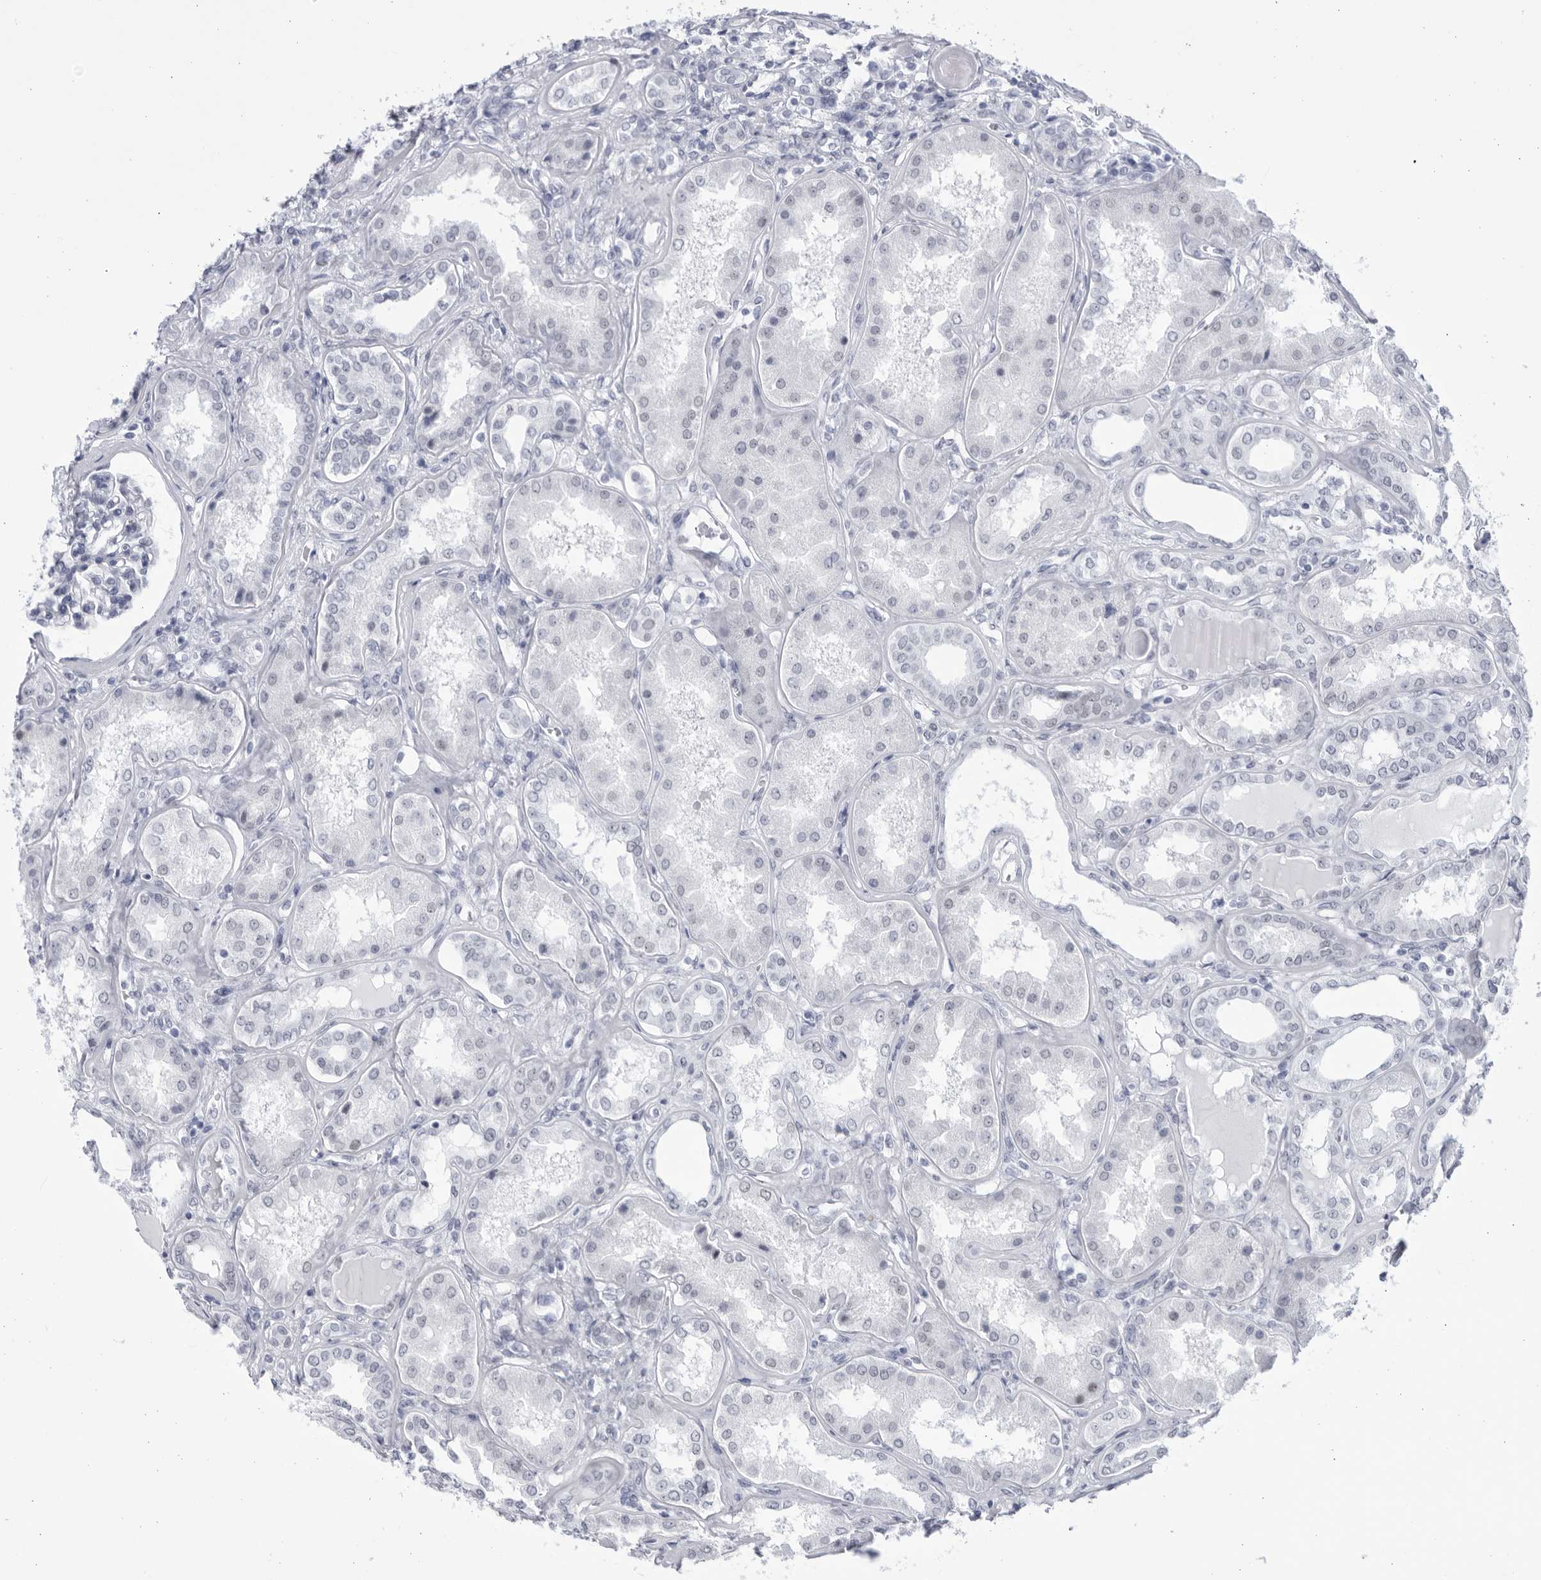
{"staining": {"intensity": "negative", "quantity": "none", "location": "none"}, "tissue": "kidney", "cell_type": "Cells in glomeruli", "image_type": "normal", "snomed": [{"axis": "morphology", "description": "Normal tissue, NOS"}, {"axis": "topography", "description": "Kidney"}], "caption": "Human kidney stained for a protein using IHC displays no positivity in cells in glomeruli.", "gene": "CCDC181", "patient": {"sex": "female", "age": 56}}